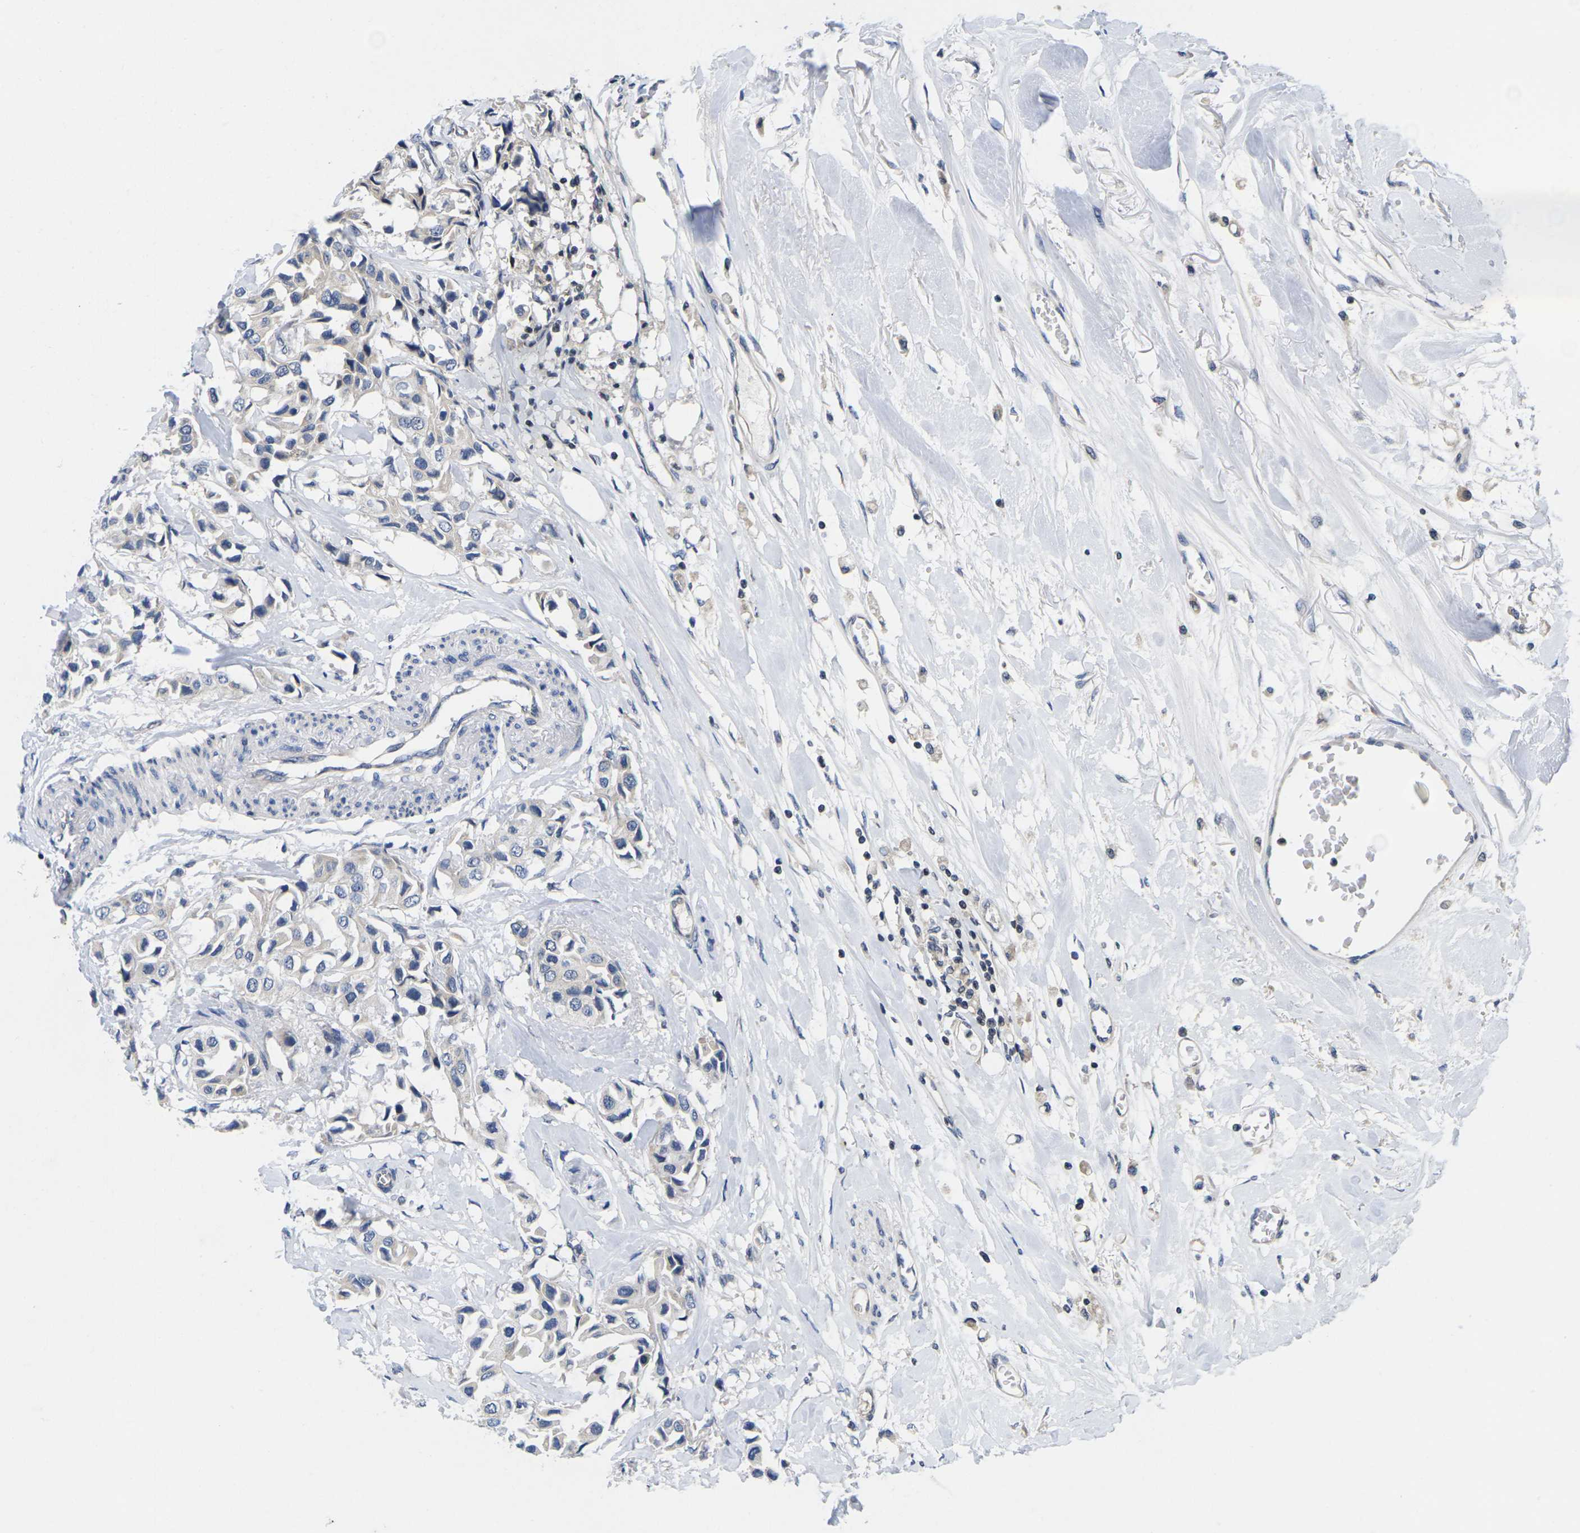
{"staining": {"intensity": "negative", "quantity": "none", "location": "none"}, "tissue": "breast cancer", "cell_type": "Tumor cells", "image_type": "cancer", "snomed": [{"axis": "morphology", "description": "Duct carcinoma"}, {"axis": "topography", "description": "Breast"}], "caption": "IHC micrograph of infiltrating ductal carcinoma (breast) stained for a protein (brown), which reveals no expression in tumor cells.", "gene": "IKZF1", "patient": {"sex": "female", "age": 80}}